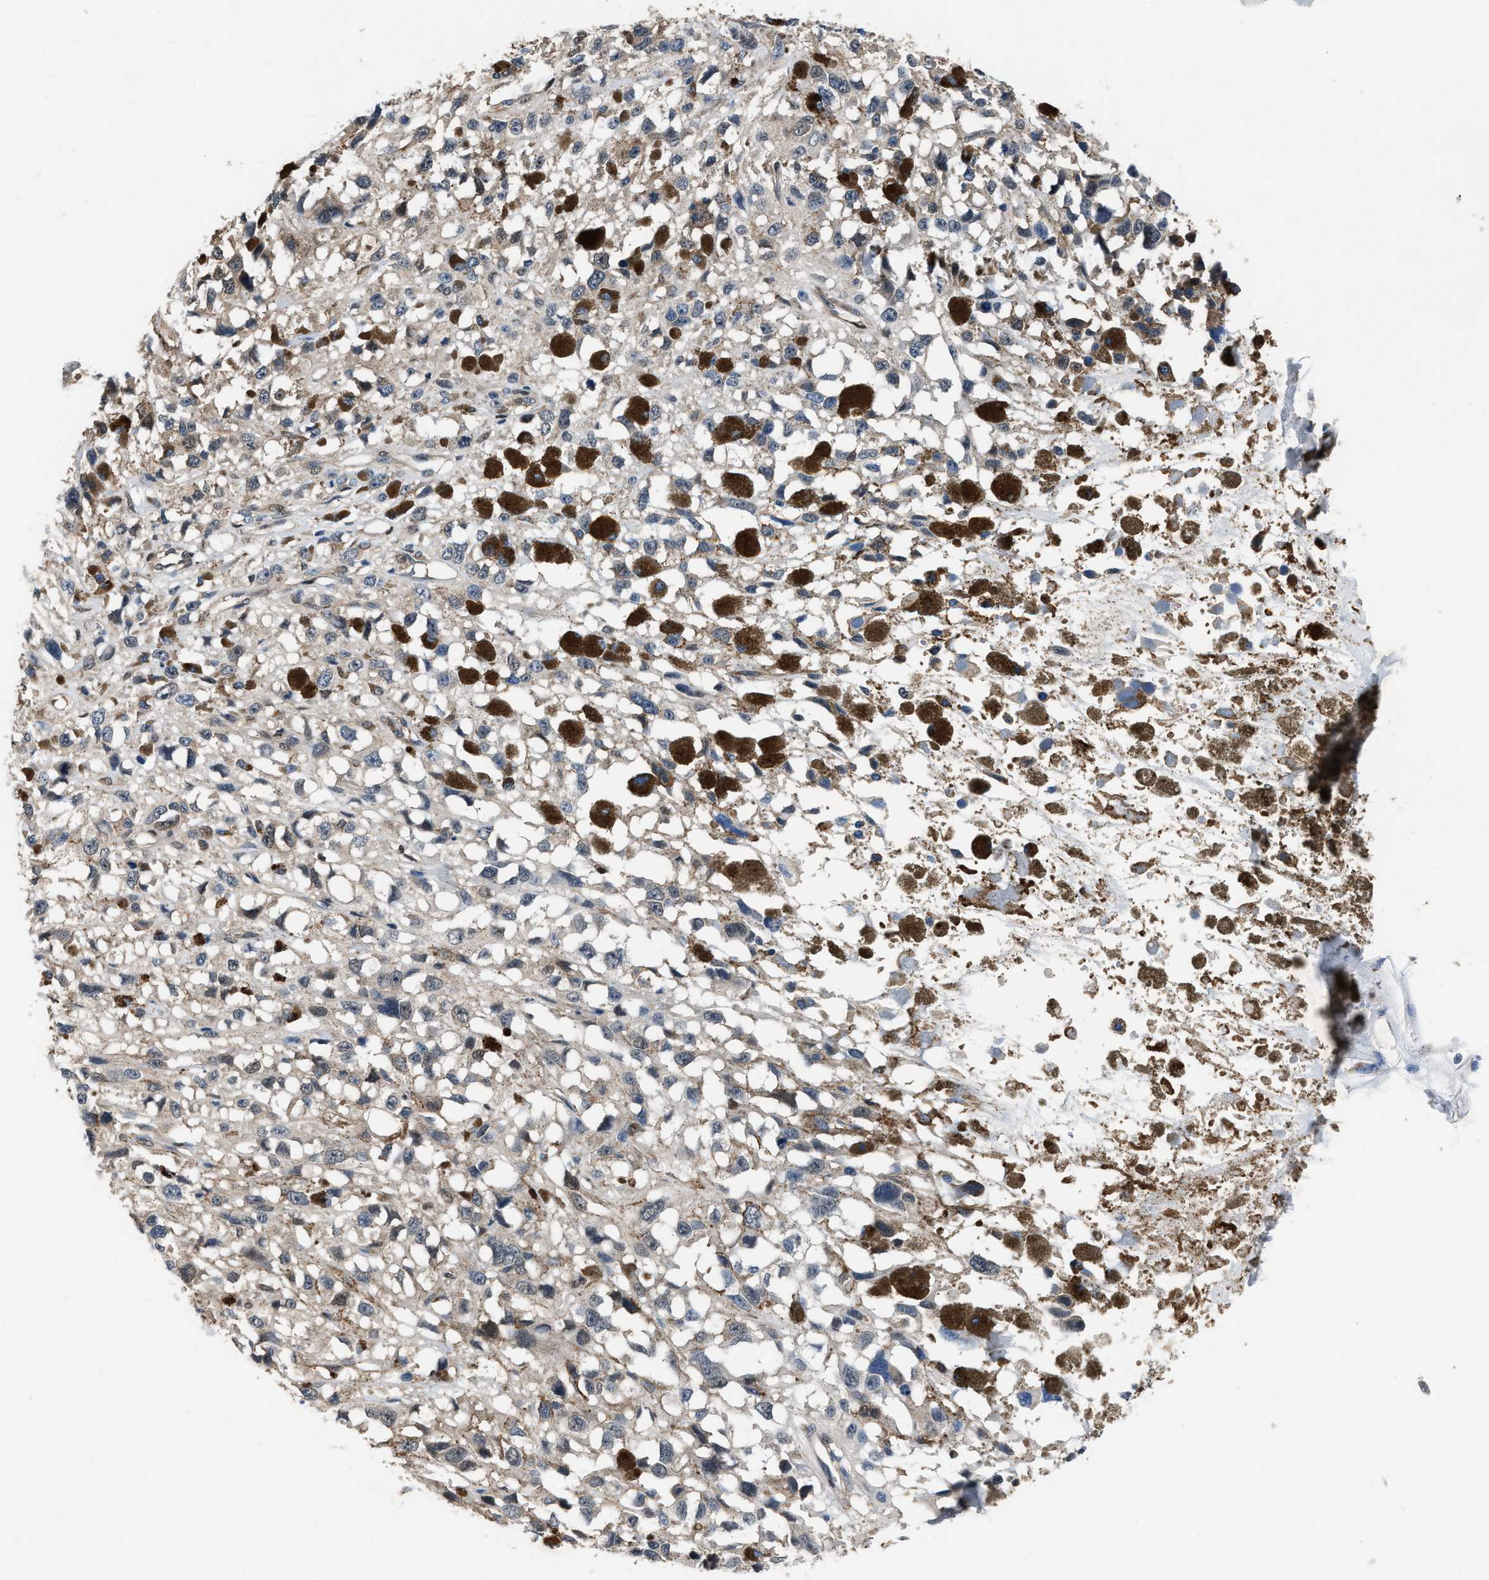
{"staining": {"intensity": "negative", "quantity": "none", "location": "none"}, "tissue": "melanoma", "cell_type": "Tumor cells", "image_type": "cancer", "snomed": [{"axis": "morphology", "description": "Malignant melanoma, Metastatic site"}, {"axis": "topography", "description": "Lymph node"}], "caption": "The micrograph demonstrates no significant staining in tumor cells of malignant melanoma (metastatic site). The staining is performed using DAB (3,3'-diaminobenzidine) brown chromogen with nuclei counter-stained in using hematoxylin.", "gene": "PPA1", "patient": {"sex": "male", "age": 59}}